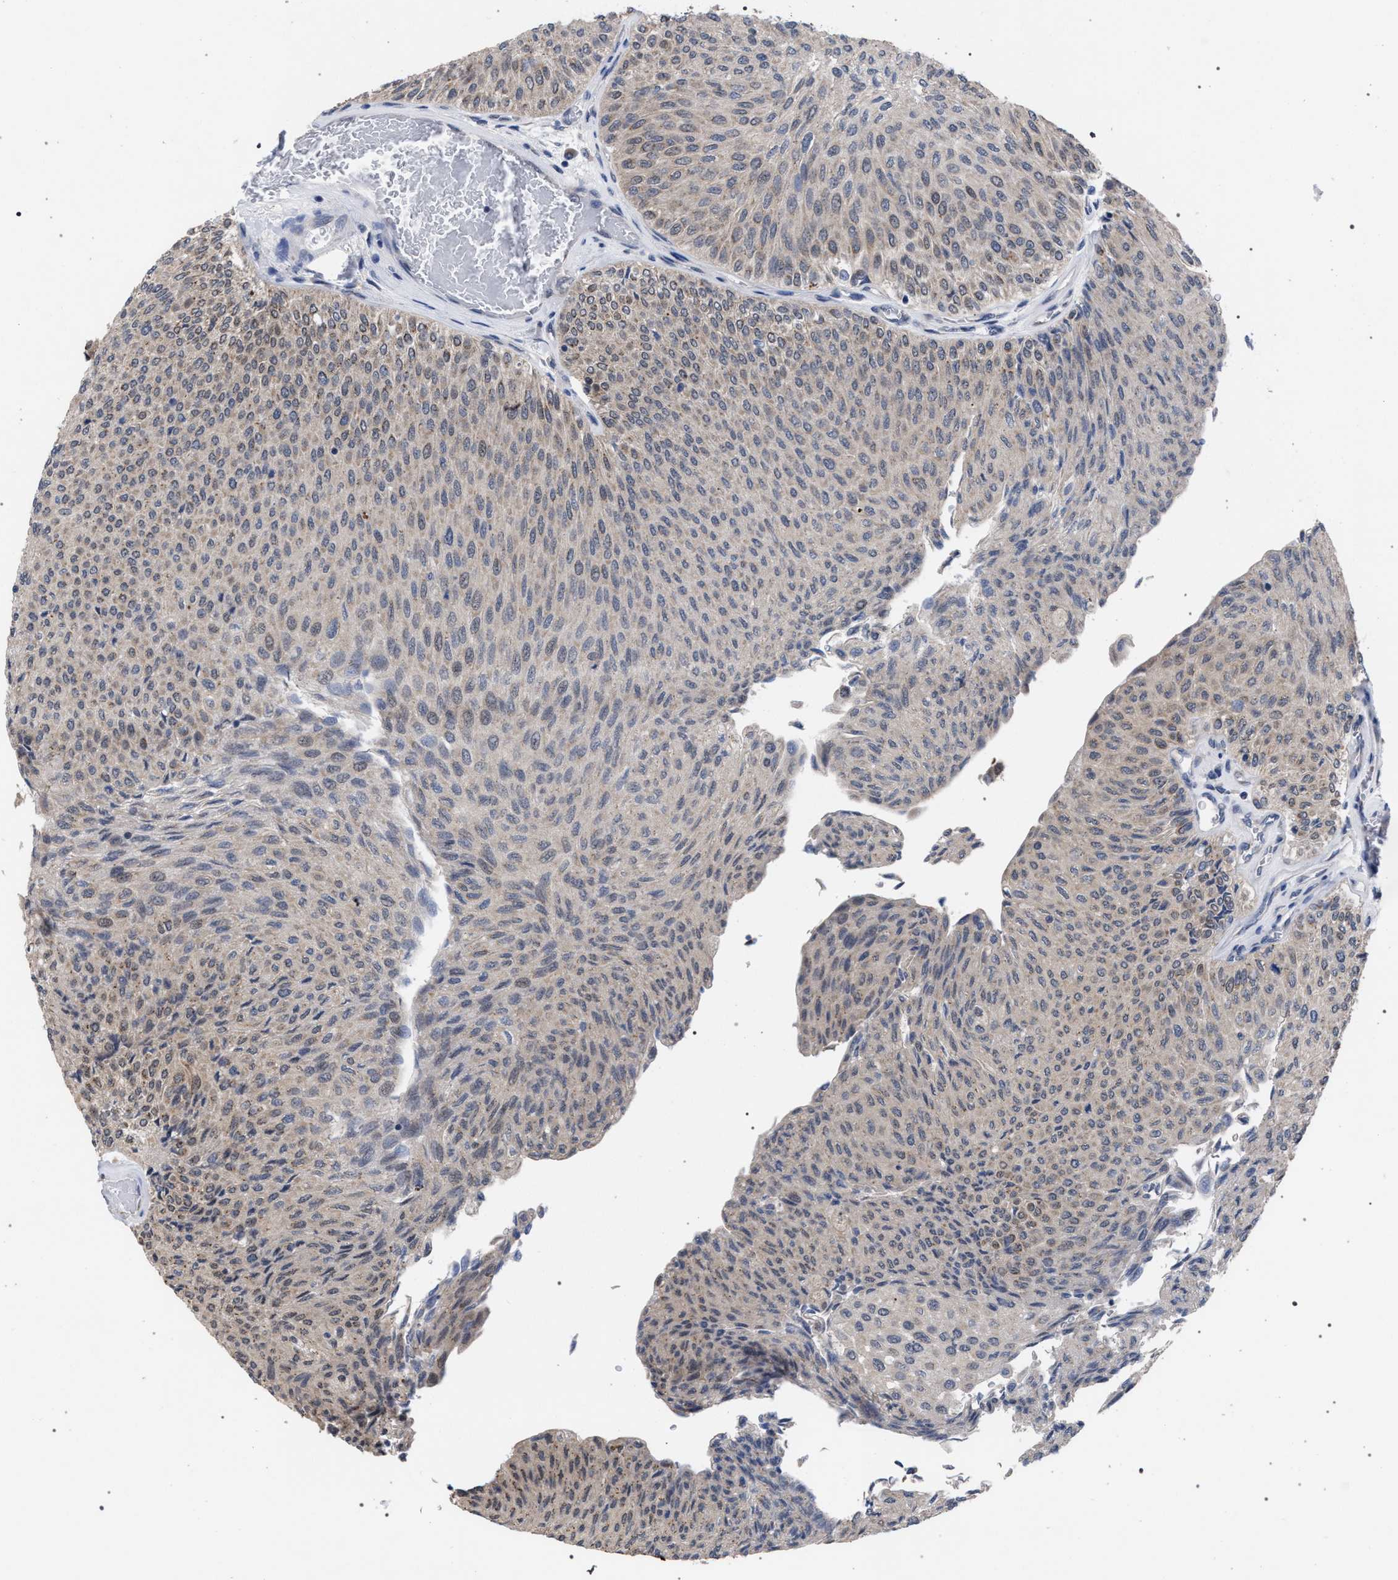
{"staining": {"intensity": "weak", "quantity": "<25%", "location": "cytoplasmic/membranous"}, "tissue": "urothelial cancer", "cell_type": "Tumor cells", "image_type": "cancer", "snomed": [{"axis": "morphology", "description": "Urothelial carcinoma, Low grade"}, {"axis": "topography", "description": "Urinary bladder"}], "caption": "An immunohistochemistry (IHC) image of low-grade urothelial carcinoma is shown. There is no staining in tumor cells of low-grade urothelial carcinoma.", "gene": "GOLGA2", "patient": {"sex": "male", "age": 78}}